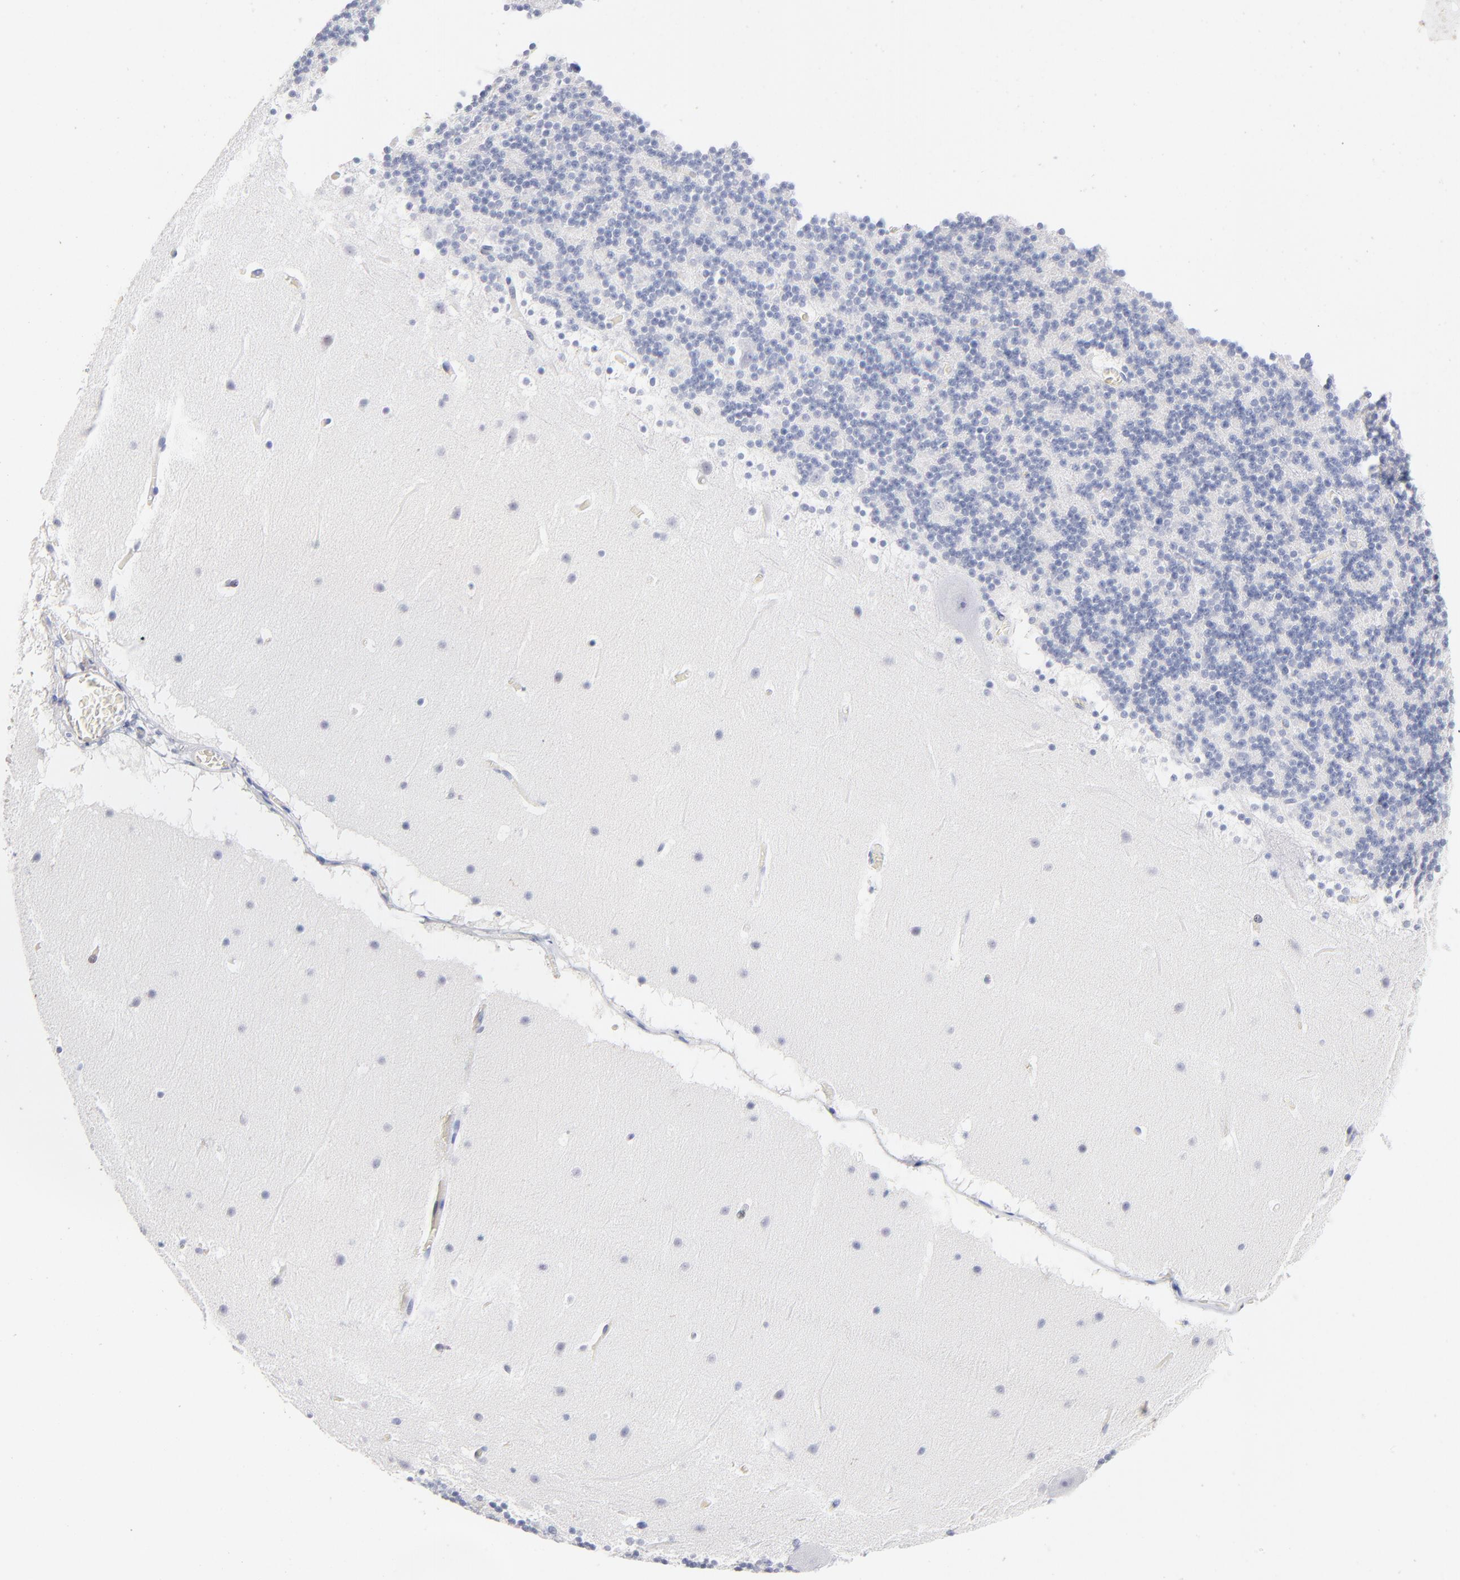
{"staining": {"intensity": "negative", "quantity": "none", "location": "none"}, "tissue": "cerebellum", "cell_type": "Cells in granular layer", "image_type": "normal", "snomed": [{"axis": "morphology", "description": "Normal tissue, NOS"}, {"axis": "topography", "description": "Cerebellum"}], "caption": "This is an immunohistochemistry (IHC) photomicrograph of unremarkable human cerebellum. There is no staining in cells in granular layer.", "gene": "ARG1", "patient": {"sex": "male", "age": 45}}